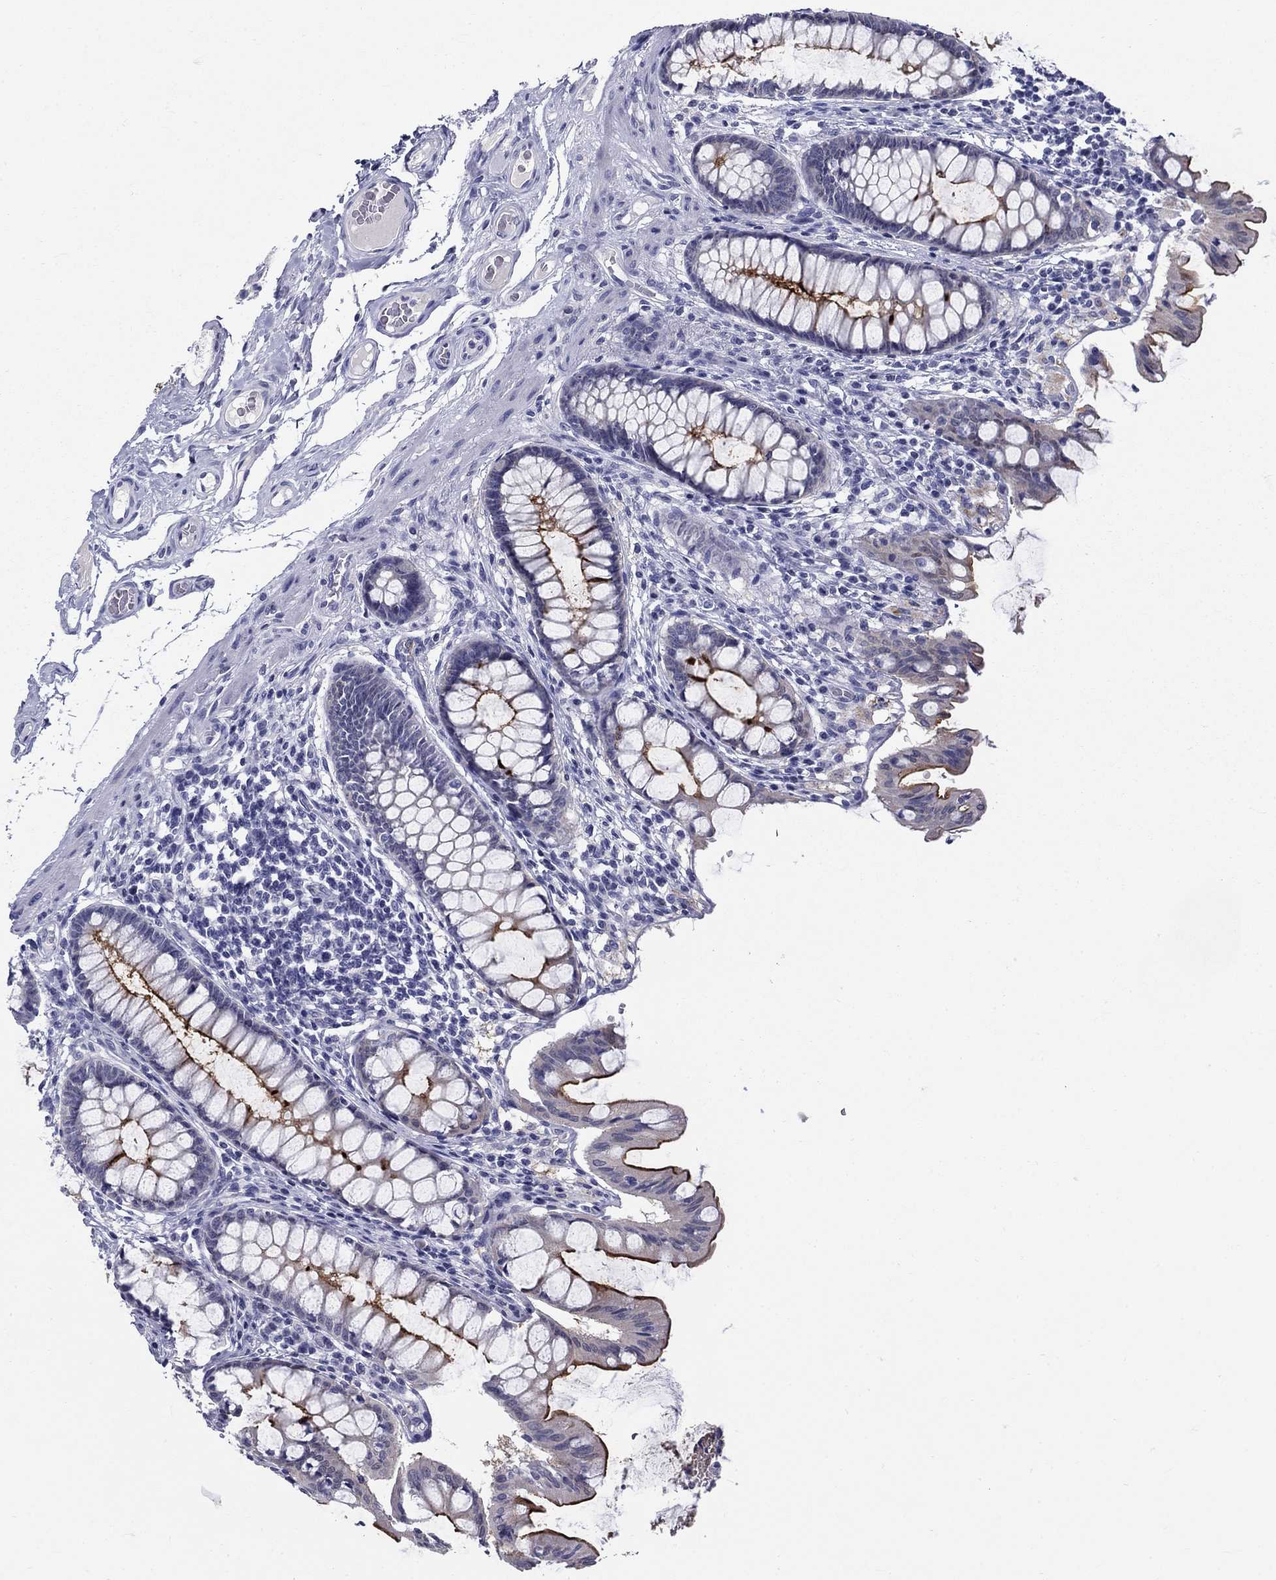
{"staining": {"intensity": "negative", "quantity": "none", "location": "none"}, "tissue": "colon", "cell_type": "Endothelial cells", "image_type": "normal", "snomed": [{"axis": "morphology", "description": "Normal tissue, NOS"}, {"axis": "topography", "description": "Colon"}], "caption": "High power microscopy micrograph of an immunohistochemistry image of benign colon, revealing no significant staining in endothelial cells.", "gene": "C4orf19", "patient": {"sex": "female", "age": 65}}